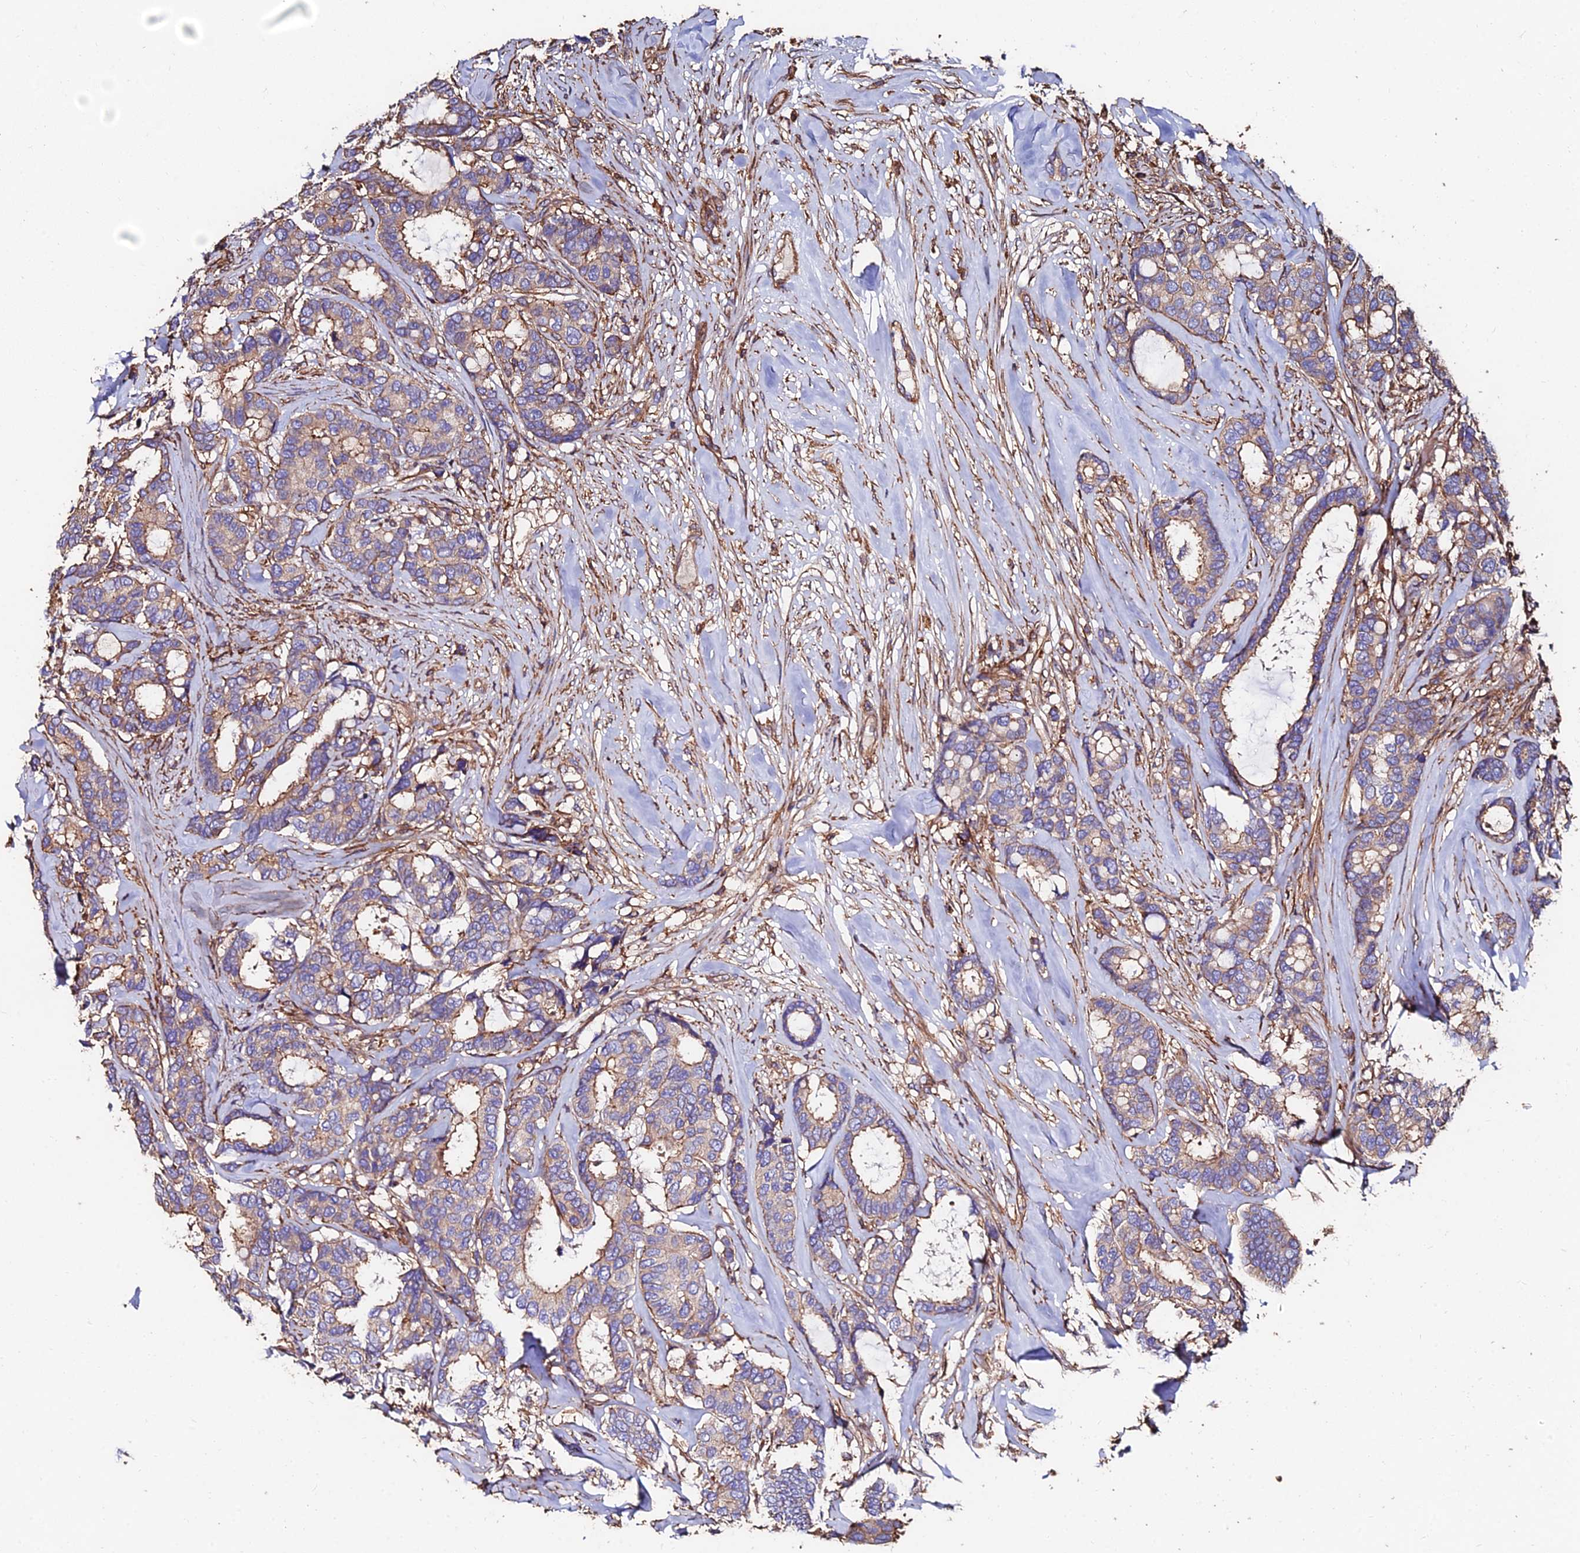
{"staining": {"intensity": "weak", "quantity": "25%-75%", "location": "cytoplasmic/membranous"}, "tissue": "breast cancer", "cell_type": "Tumor cells", "image_type": "cancer", "snomed": [{"axis": "morphology", "description": "Duct carcinoma"}, {"axis": "topography", "description": "Breast"}], "caption": "Breast infiltrating ductal carcinoma stained for a protein displays weak cytoplasmic/membranous positivity in tumor cells.", "gene": "EXT1", "patient": {"sex": "female", "age": 87}}